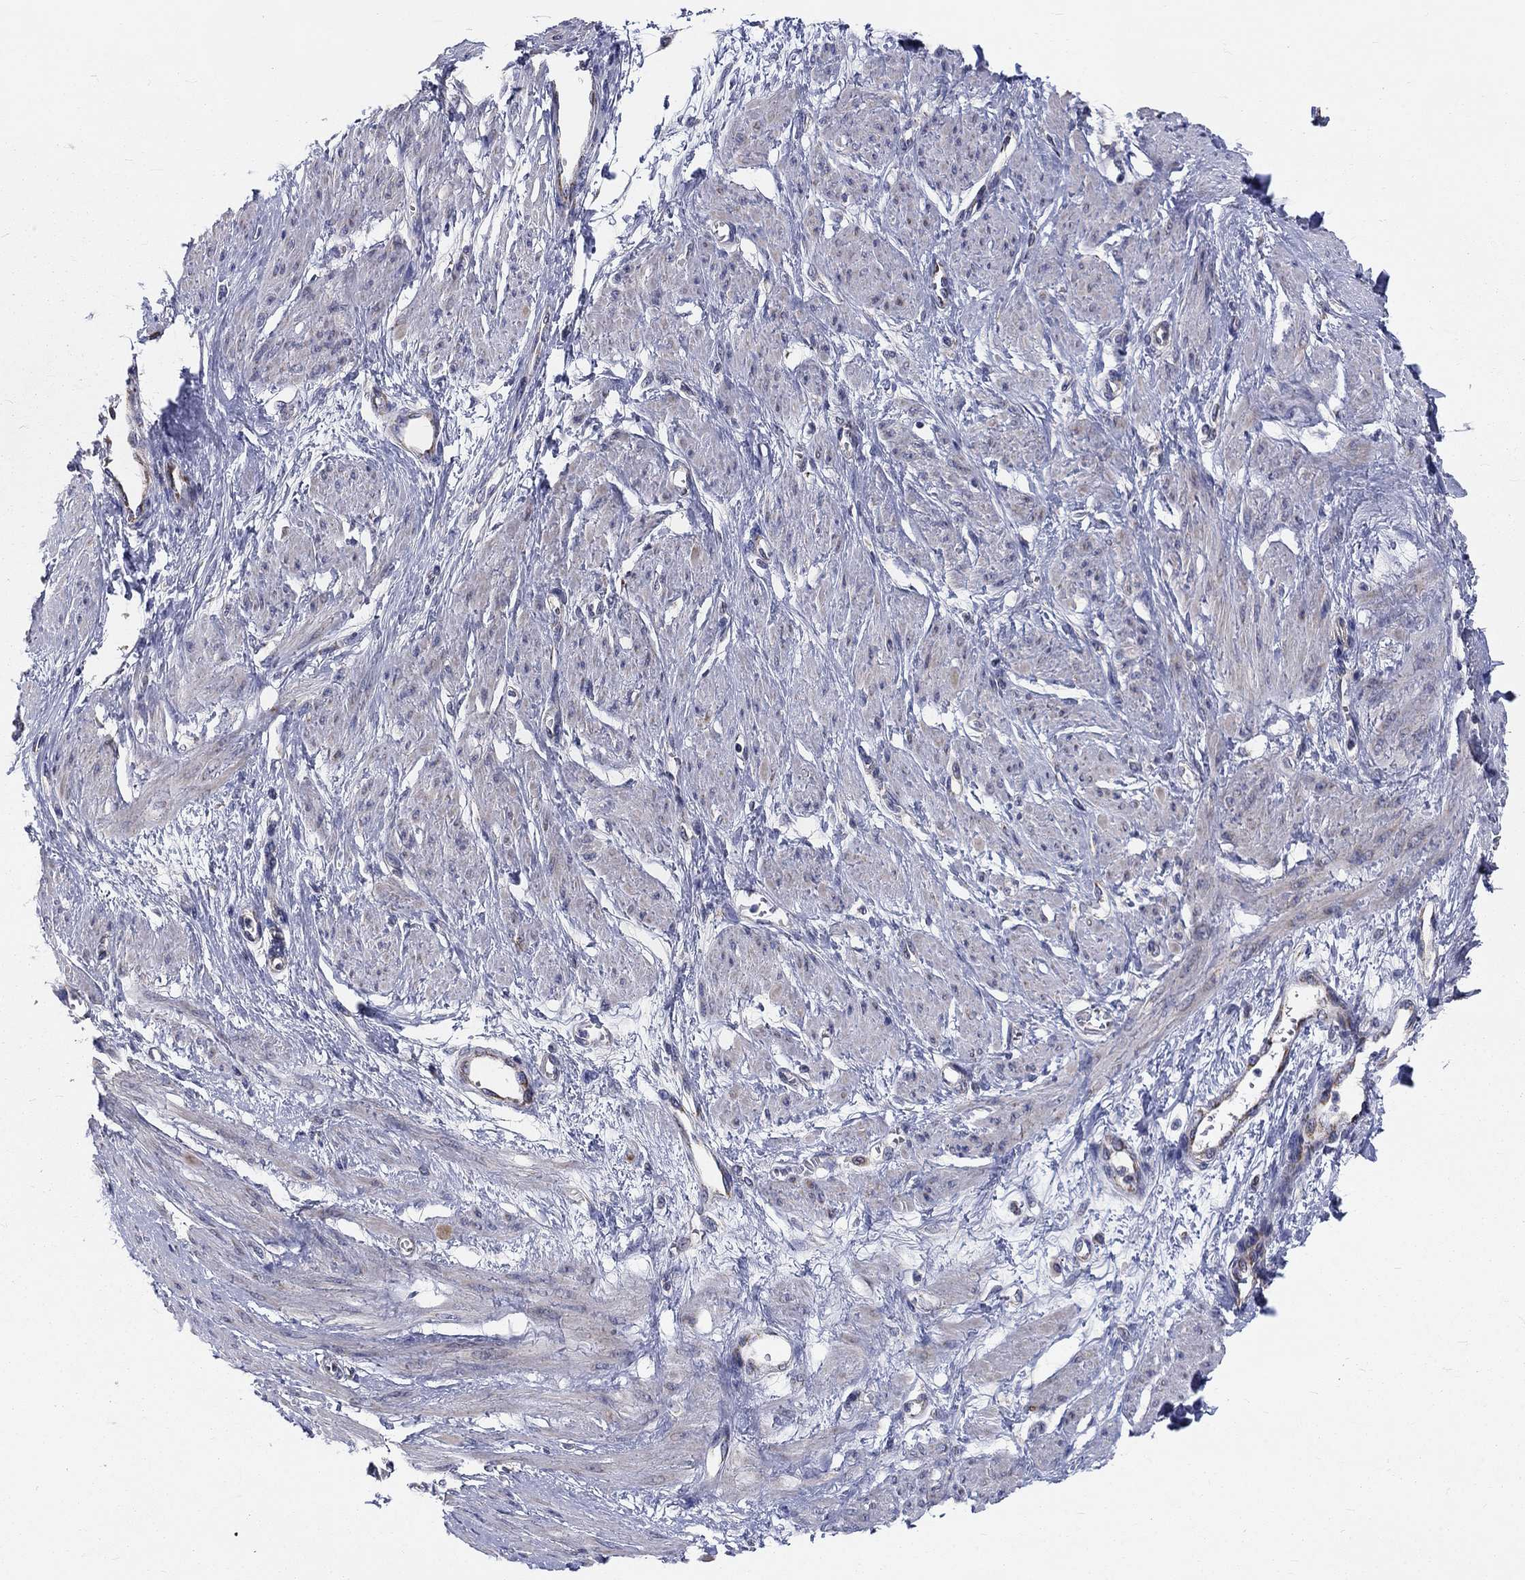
{"staining": {"intensity": "negative", "quantity": "none", "location": "none"}, "tissue": "smooth muscle", "cell_type": "Smooth muscle cells", "image_type": "normal", "snomed": [{"axis": "morphology", "description": "Normal tissue, NOS"}, {"axis": "topography", "description": "Smooth muscle"}, {"axis": "topography", "description": "Uterus"}], "caption": "Smooth muscle stained for a protein using IHC demonstrates no staining smooth muscle cells.", "gene": "NME7", "patient": {"sex": "female", "age": 39}}